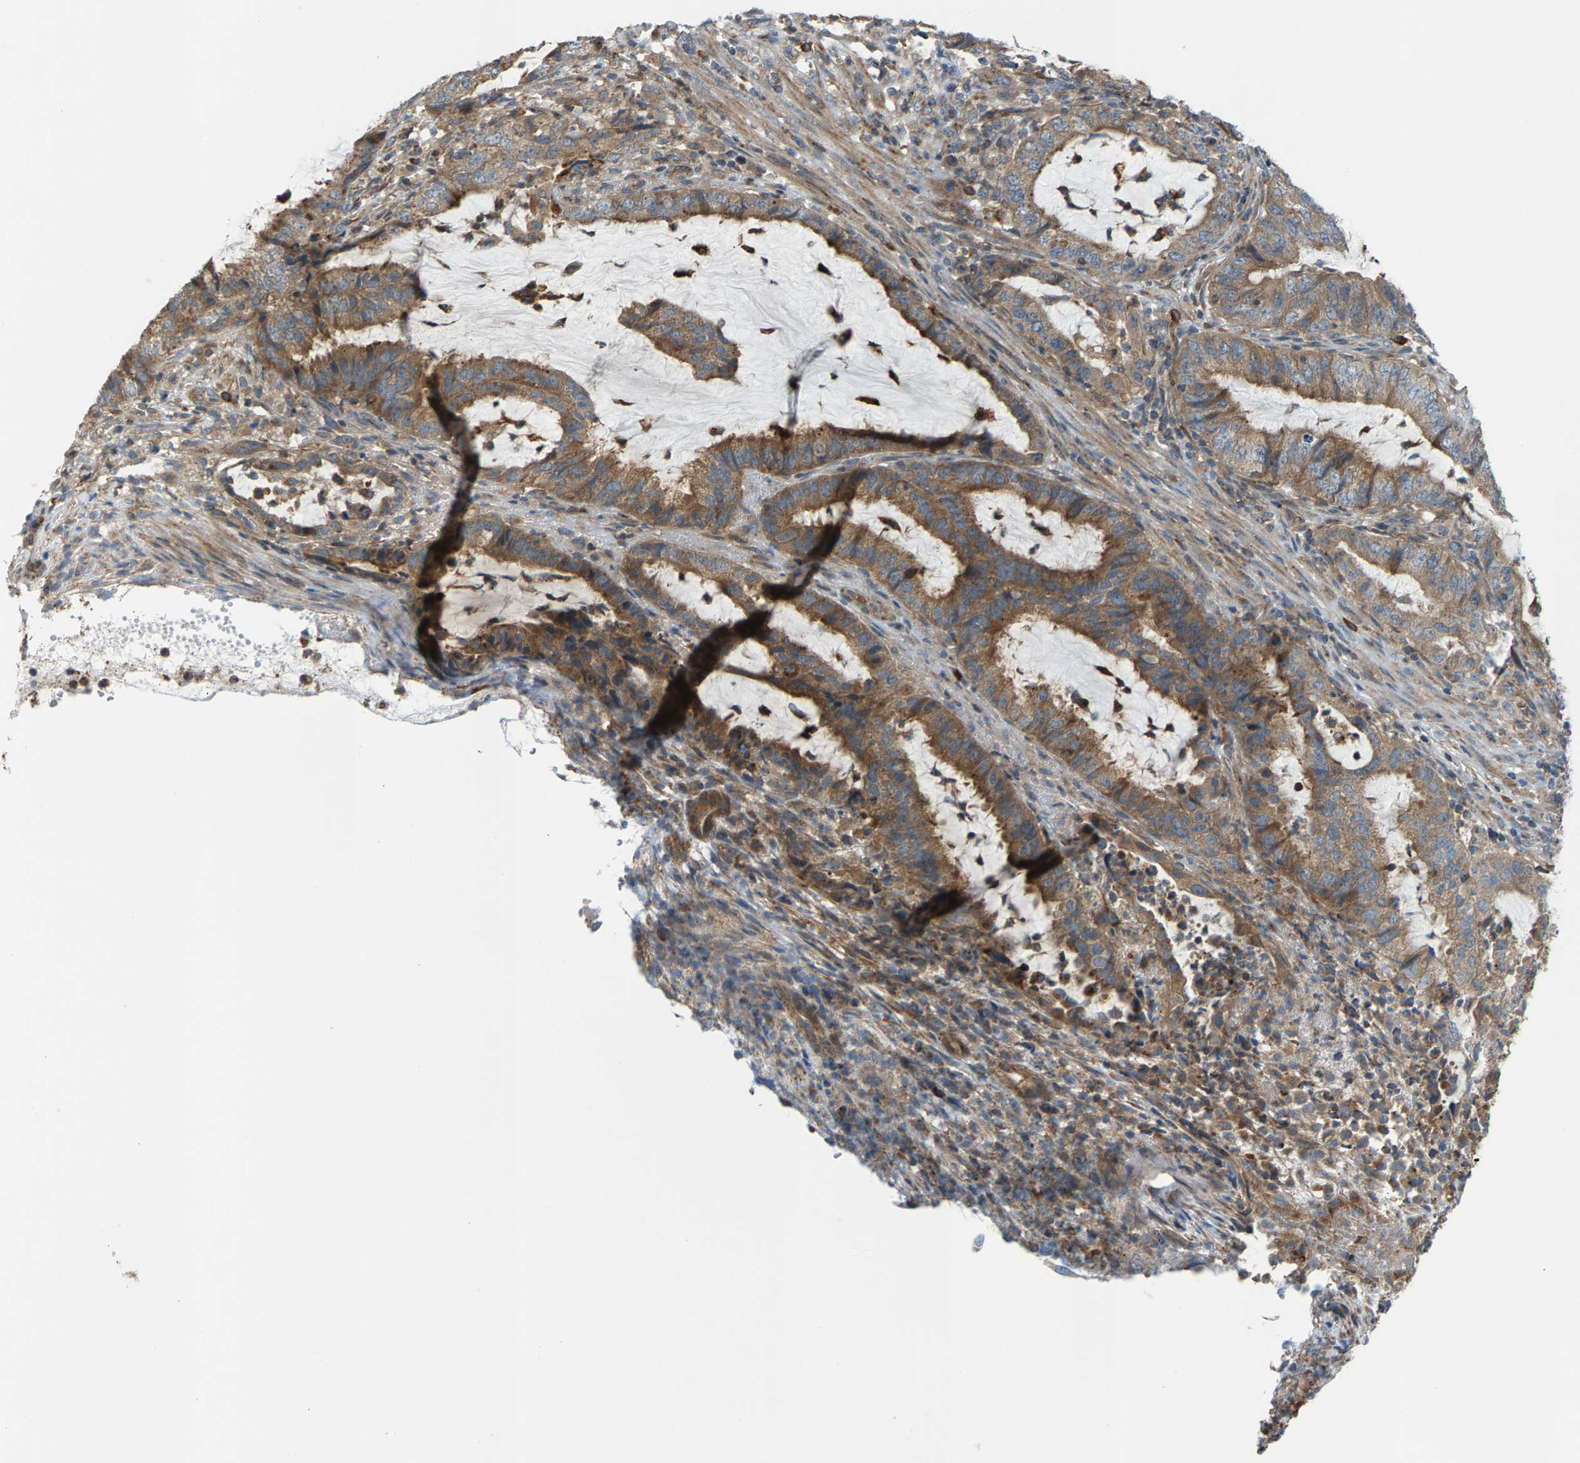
{"staining": {"intensity": "moderate", "quantity": ">75%", "location": "cytoplasmic/membranous"}, "tissue": "endometrial cancer", "cell_type": "Tumor cells", "image_type": "cancer", "snomed": [{"axis": "morphology", "description": "Adenocarcinoma, NOS"}, {"axis": "topography", "description": "Endometrium"}], "caption": "Moderate cytoplasmic/membranous staining for a protein is appreciated in approximately >75% of tumor cells of endometrial cancer (adenocarcinoma) using immunohistochemistry (IHC).", "gene": "PDCL", "patient": {"sex": "female", "age": 51}}